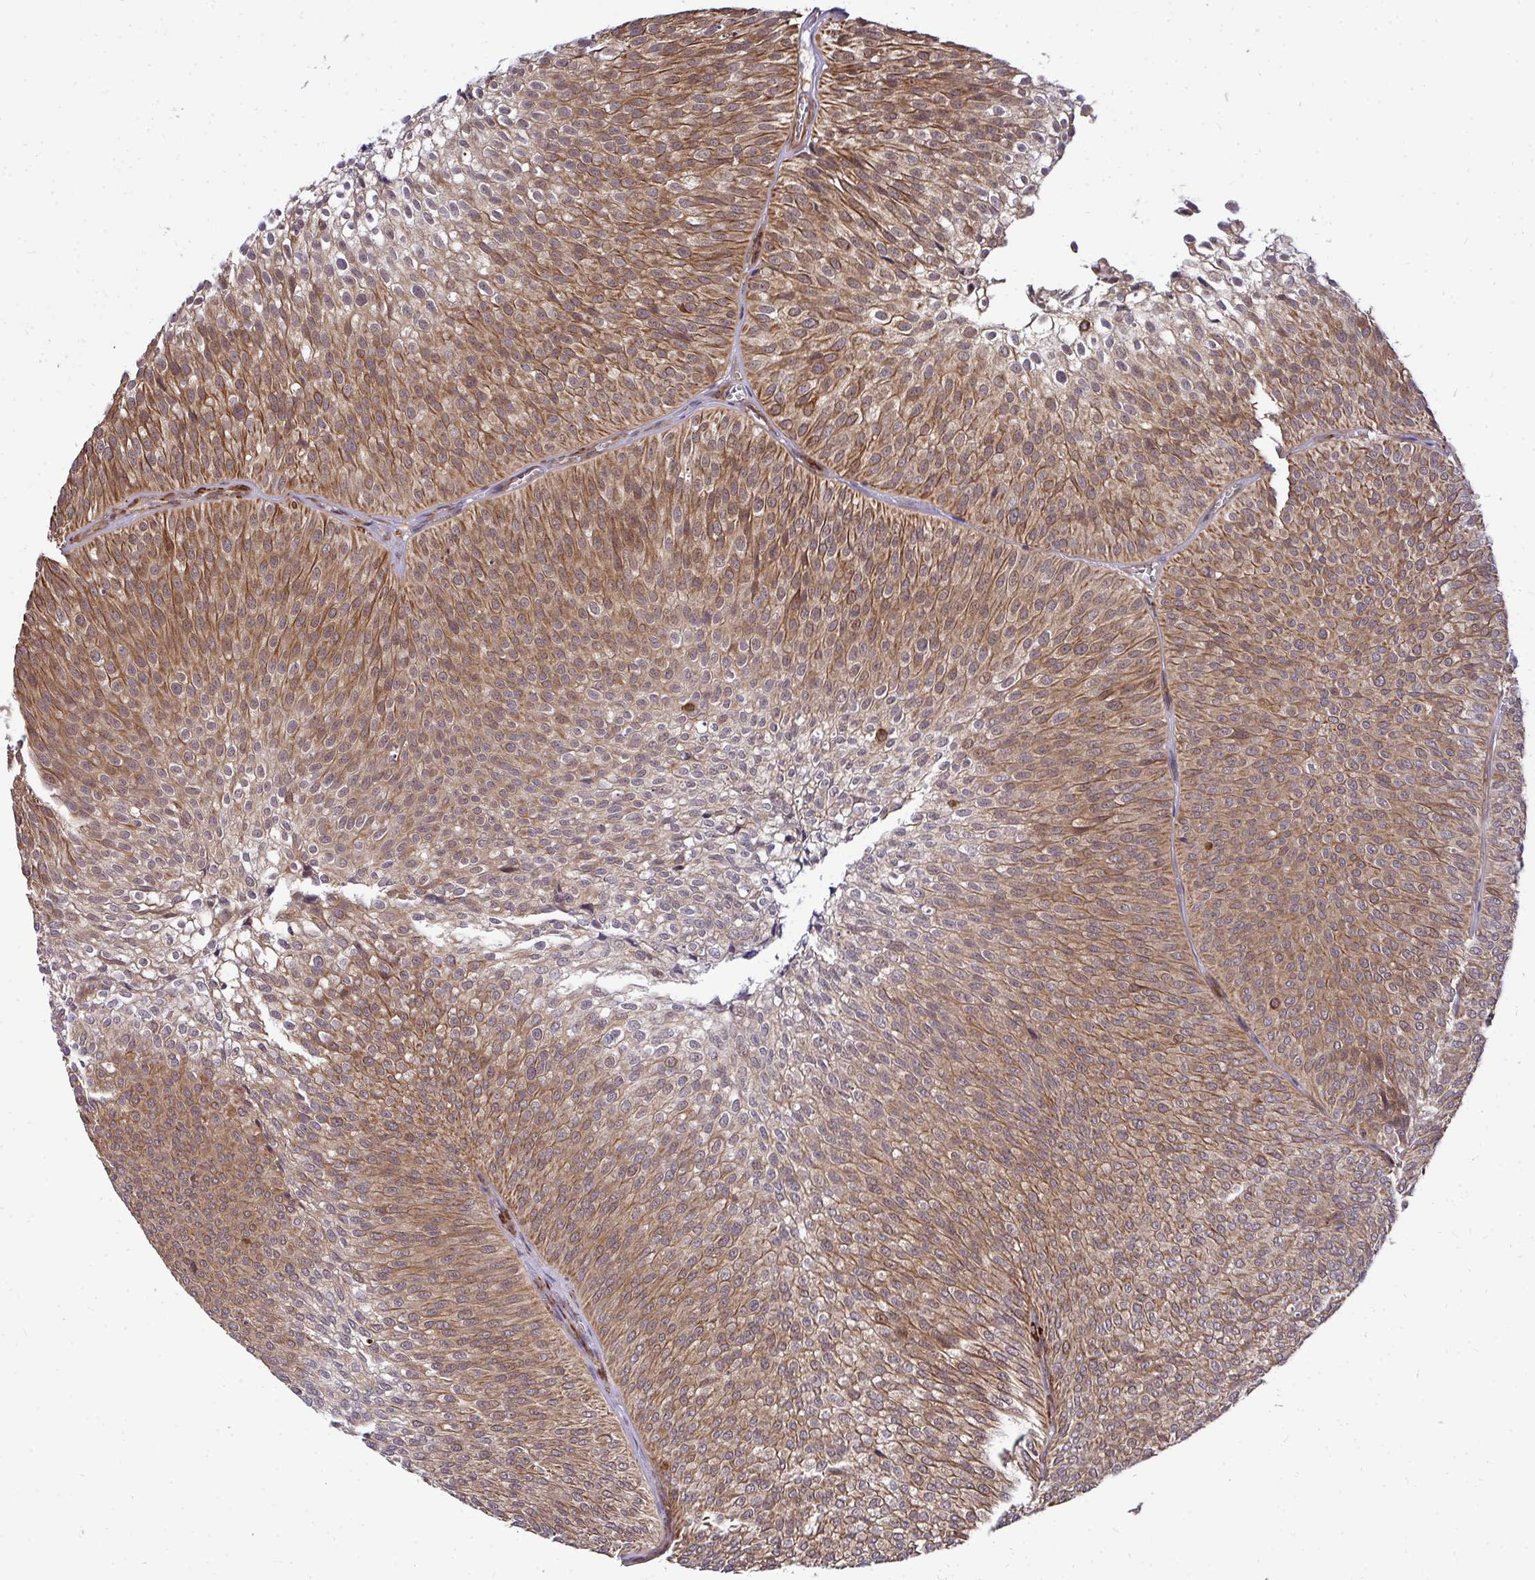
{"staining": {"intensity": "moderate", "quantity": ">75%", "location": "cytoplasmic/membranous"}, "tissue": "urothelial cancer", "cell_type": "Tumor cells", "image_type": "cancer", "snomed": [{"axis": "morphology", "description": "Urothelial carcinoma, Low grade"}, {"axis": "topography", "description": "Urinary bladder"}], "caption": "Tumor cells display moderate cytoplasmic/membranous expression in about >75% of cells in urothelial cancer.", "gene": "TRIM44", "patient": {"sex": "male", "age": 91}}